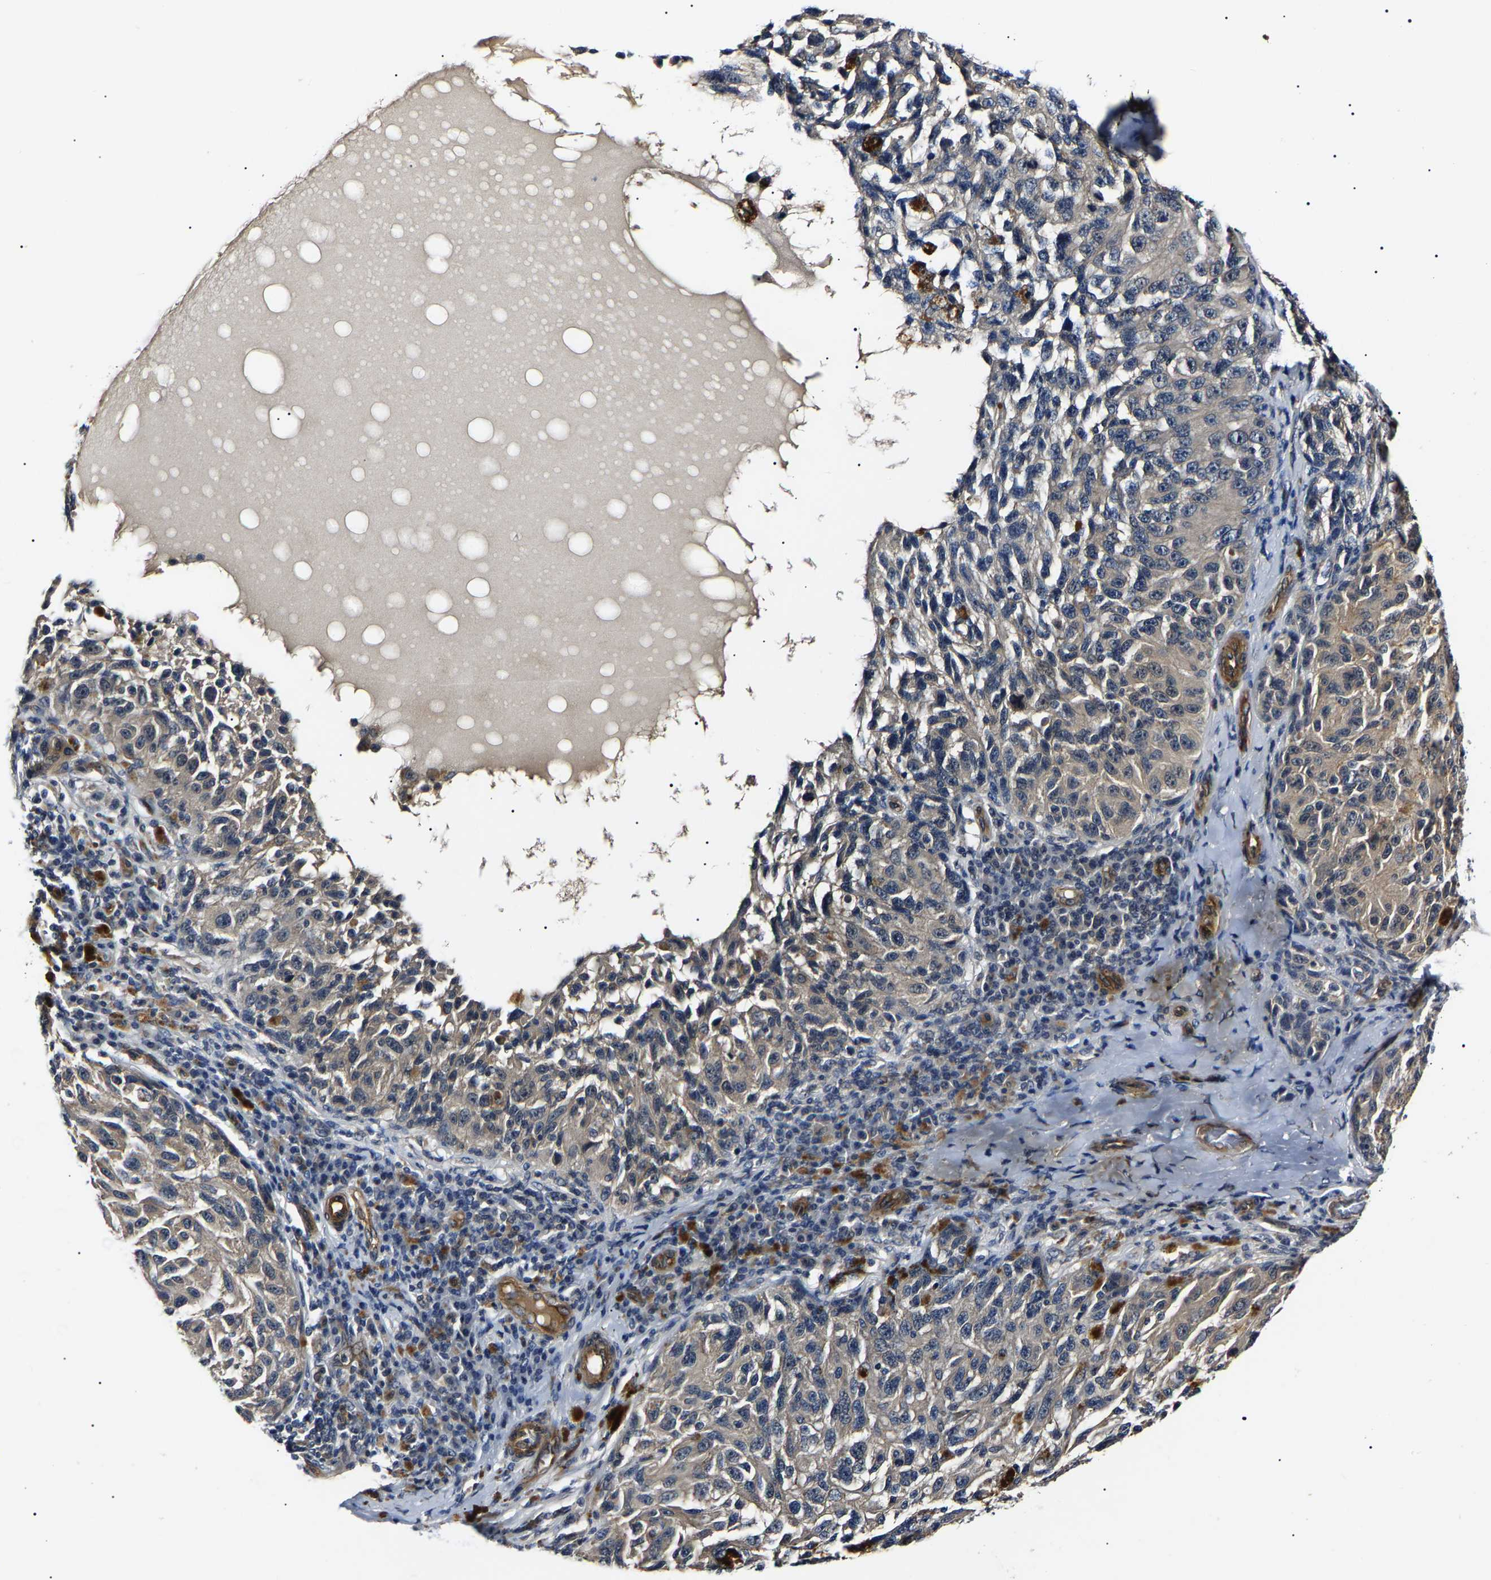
{"staining": {"intensity": "weak", "quantity": ">75%", "location": "cytoplasmic/membranous"}, "tissue": "melanoma", "cell_type": "Tumor cells", "image_type": "cancer", "snomed": [{"axis": "morphology", "description": "Malignant melanoma, NOS"}, {"axis": "topography", "description": "Skin"}], "caption": "Human melanoma stained with a brown dye shows weak cytoplasmic/membranous positive positivity in about >75% of tumor cells.", "gene": "KLHL42", "patient": {"sex": "female", "age": 73}}